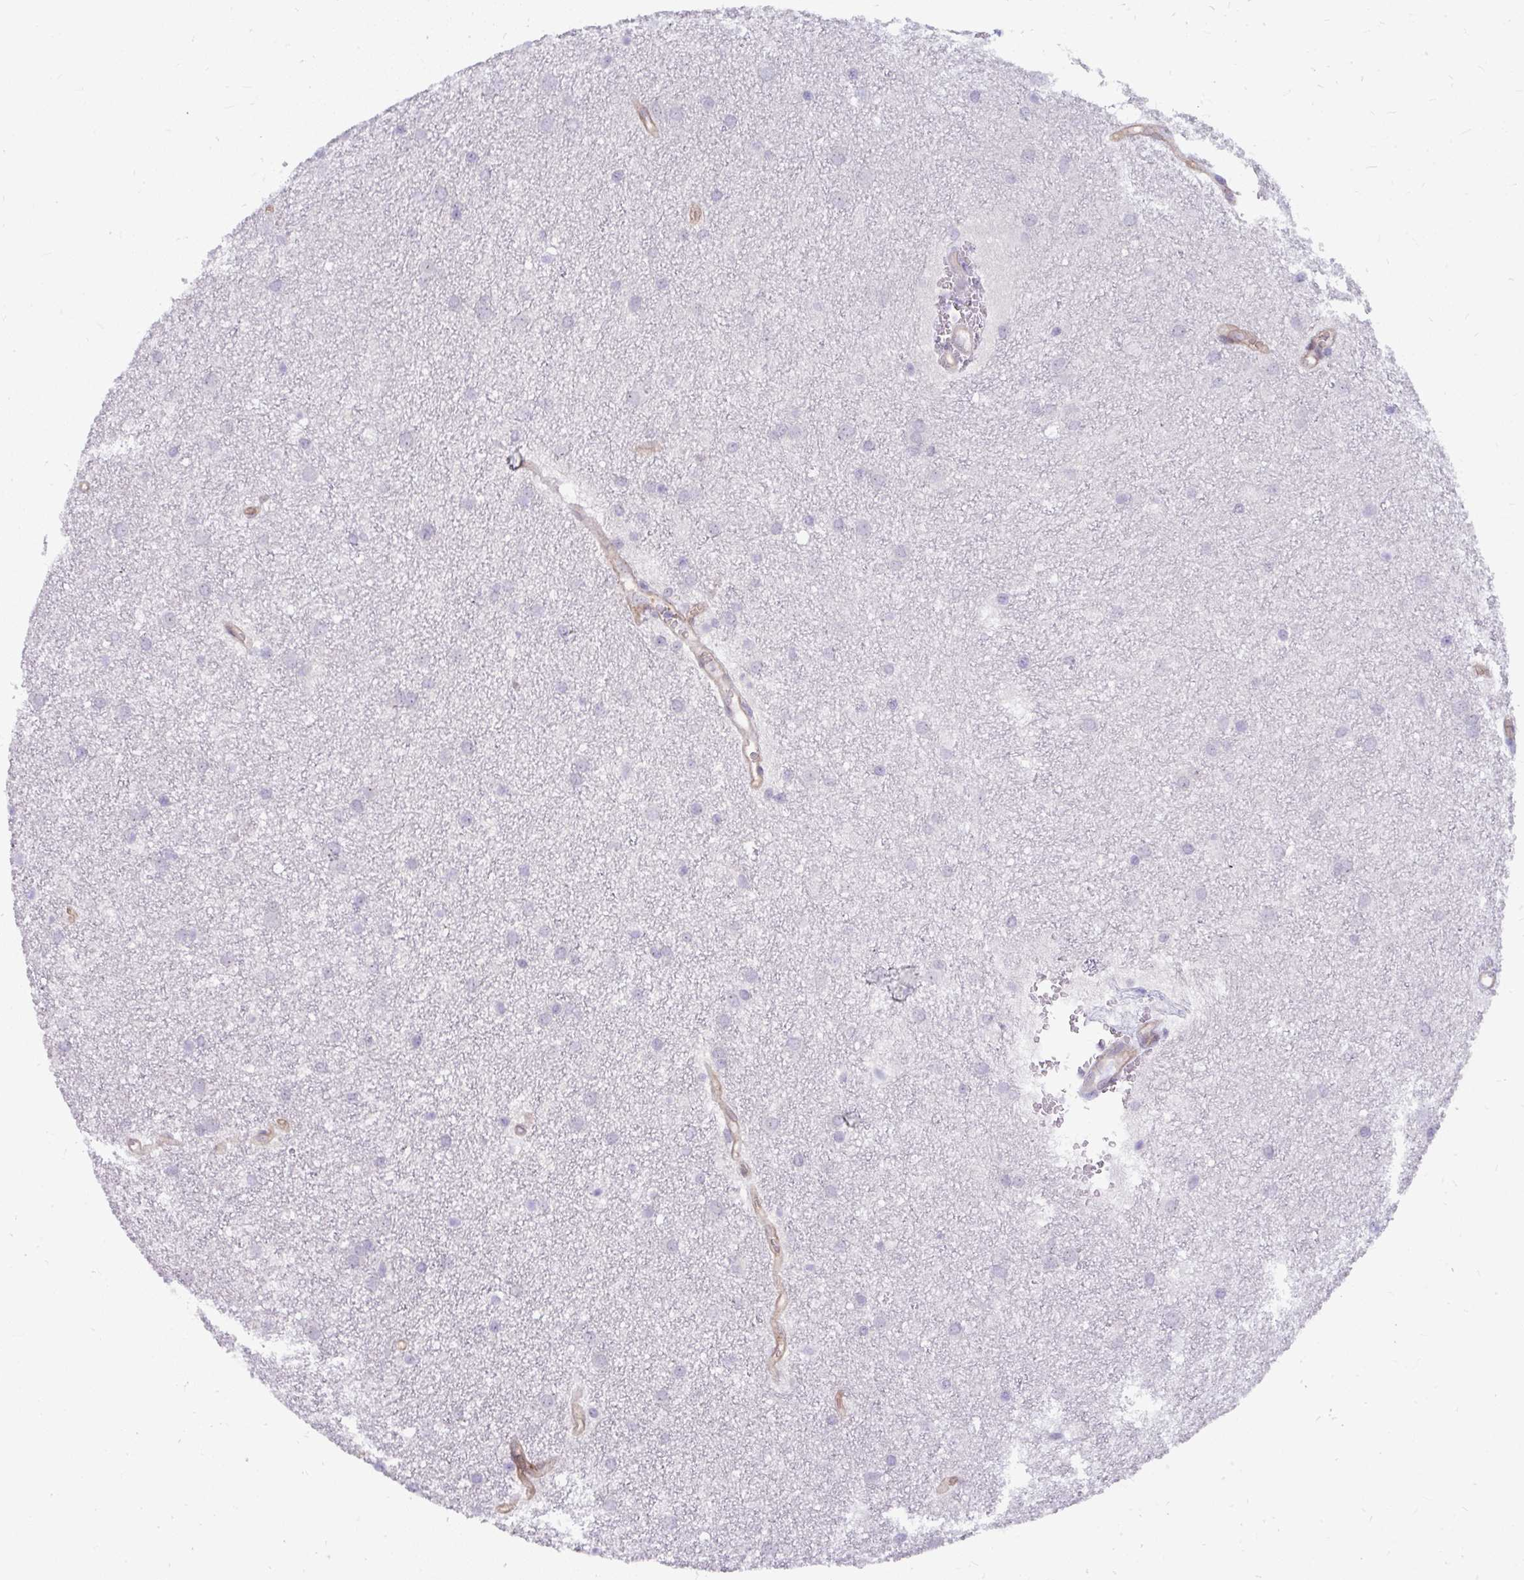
{"staining": {"intensity": "negative", "quantity": "none", "location": "none"}, "tissue": "glioma", "cell_type": "Tumor cells", "image_type": "cancer", "snomed": [{"axis": "morphology", "description": "Glioma, malignant, Low grade"}, {"axis": "topography", "description": "Cerebellum"}], "caption": "A histopathology image of glioma stained for a protein displays no brown staining in tumor cells. The staining is performed using DAB brown chromogen with nuclei counter-stained in using hematoxylin.", "gene": "MUS81", "patient": {"sex": "female", "age": 5}}